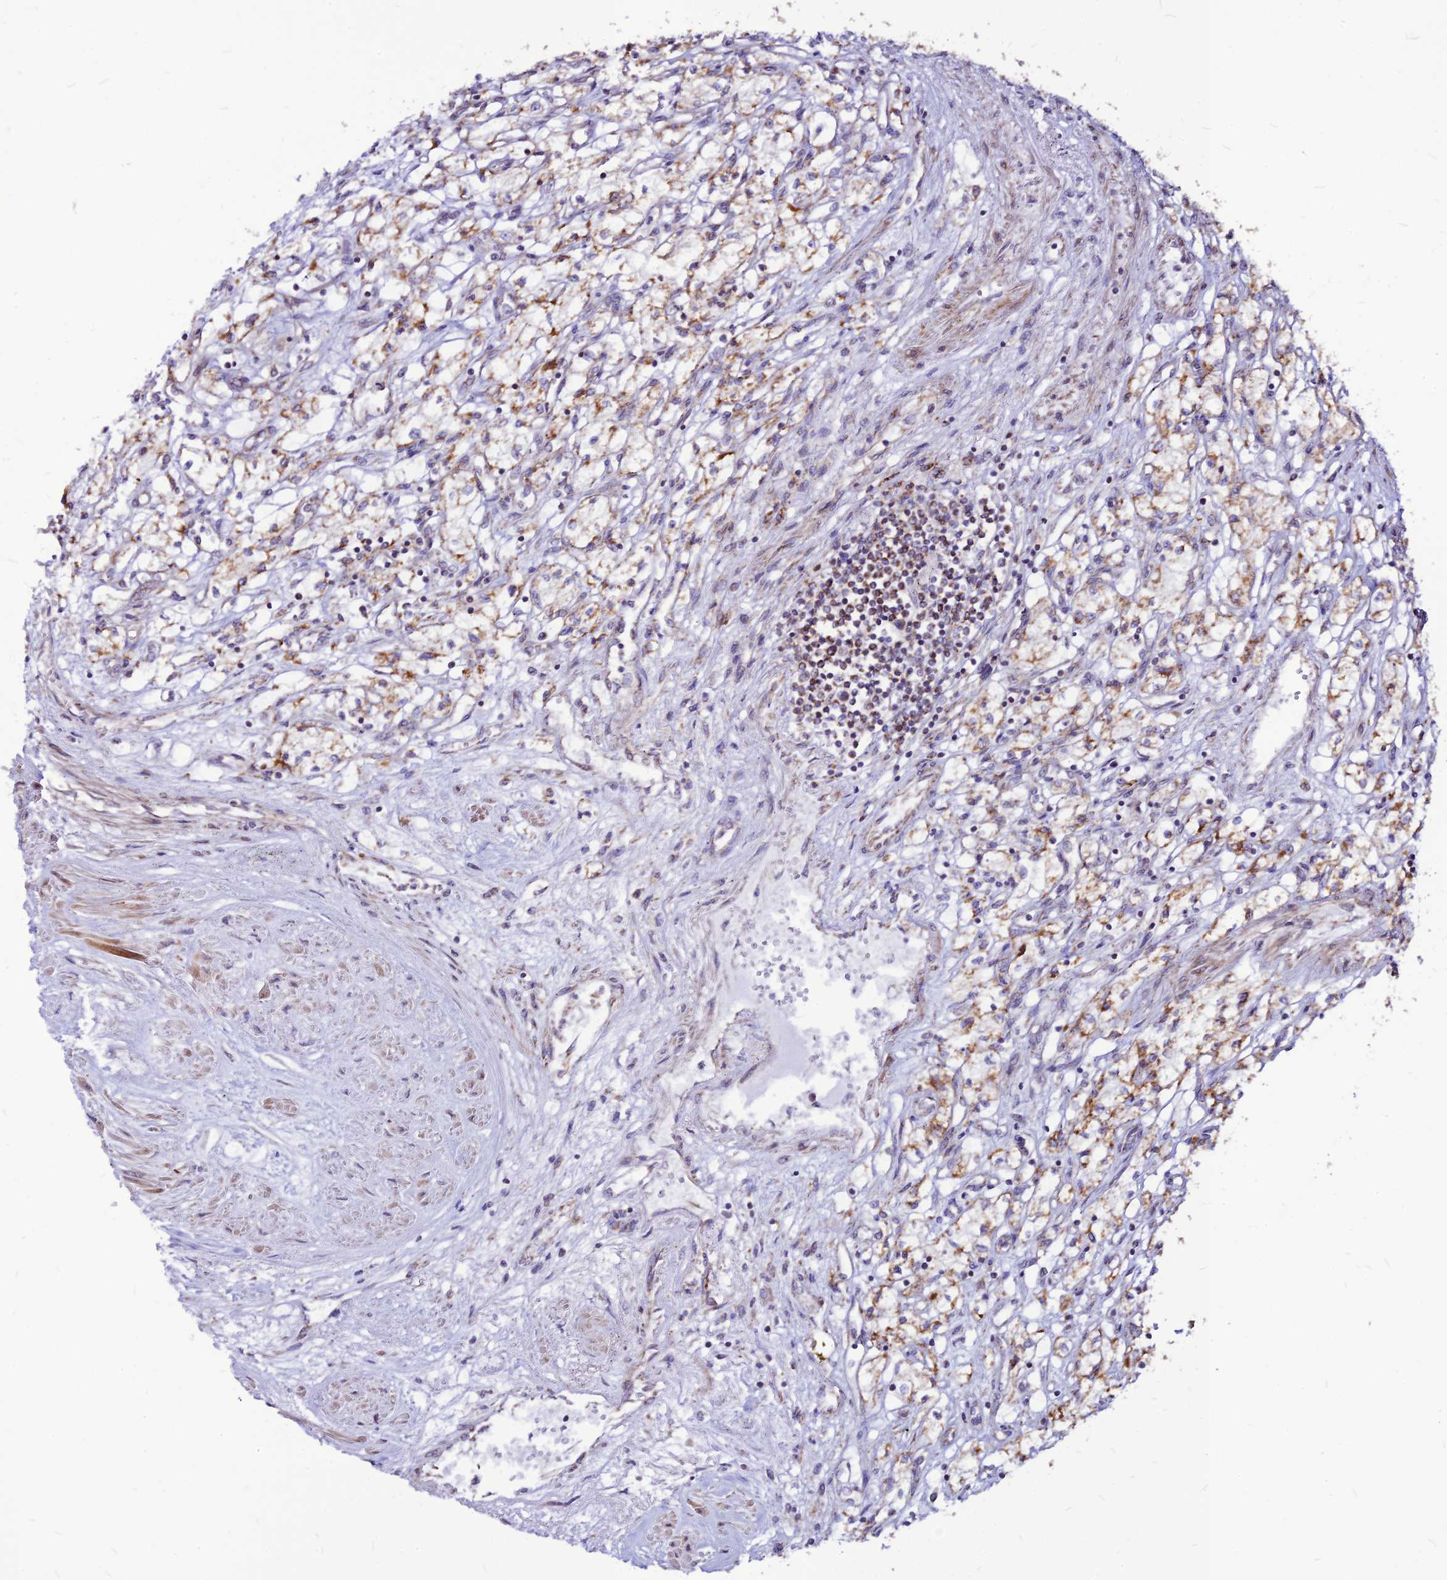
{"staining": {"intensity": "moderate", "quantity": "25%-75%", "location": "cytoplasmic/membranous"}, "tissue": "renal cancer", "cell_type": "Tumor cells", "image_type": "cancer", "snomed": [{"axis": "morphology", "description": "Adenocarcinoma, NOS"}, {"axis": "topography", "description": "Kidney"}], "caption": "This image shows immunohistochemistry (IHC) staining of renal adenocarcinoma, with medium moderate cytoplasmic/membranous expression in approximately 25%-75% of tumor cells.", "gene": "ECI1", "patient": {"sex": "male", "age": 59}}